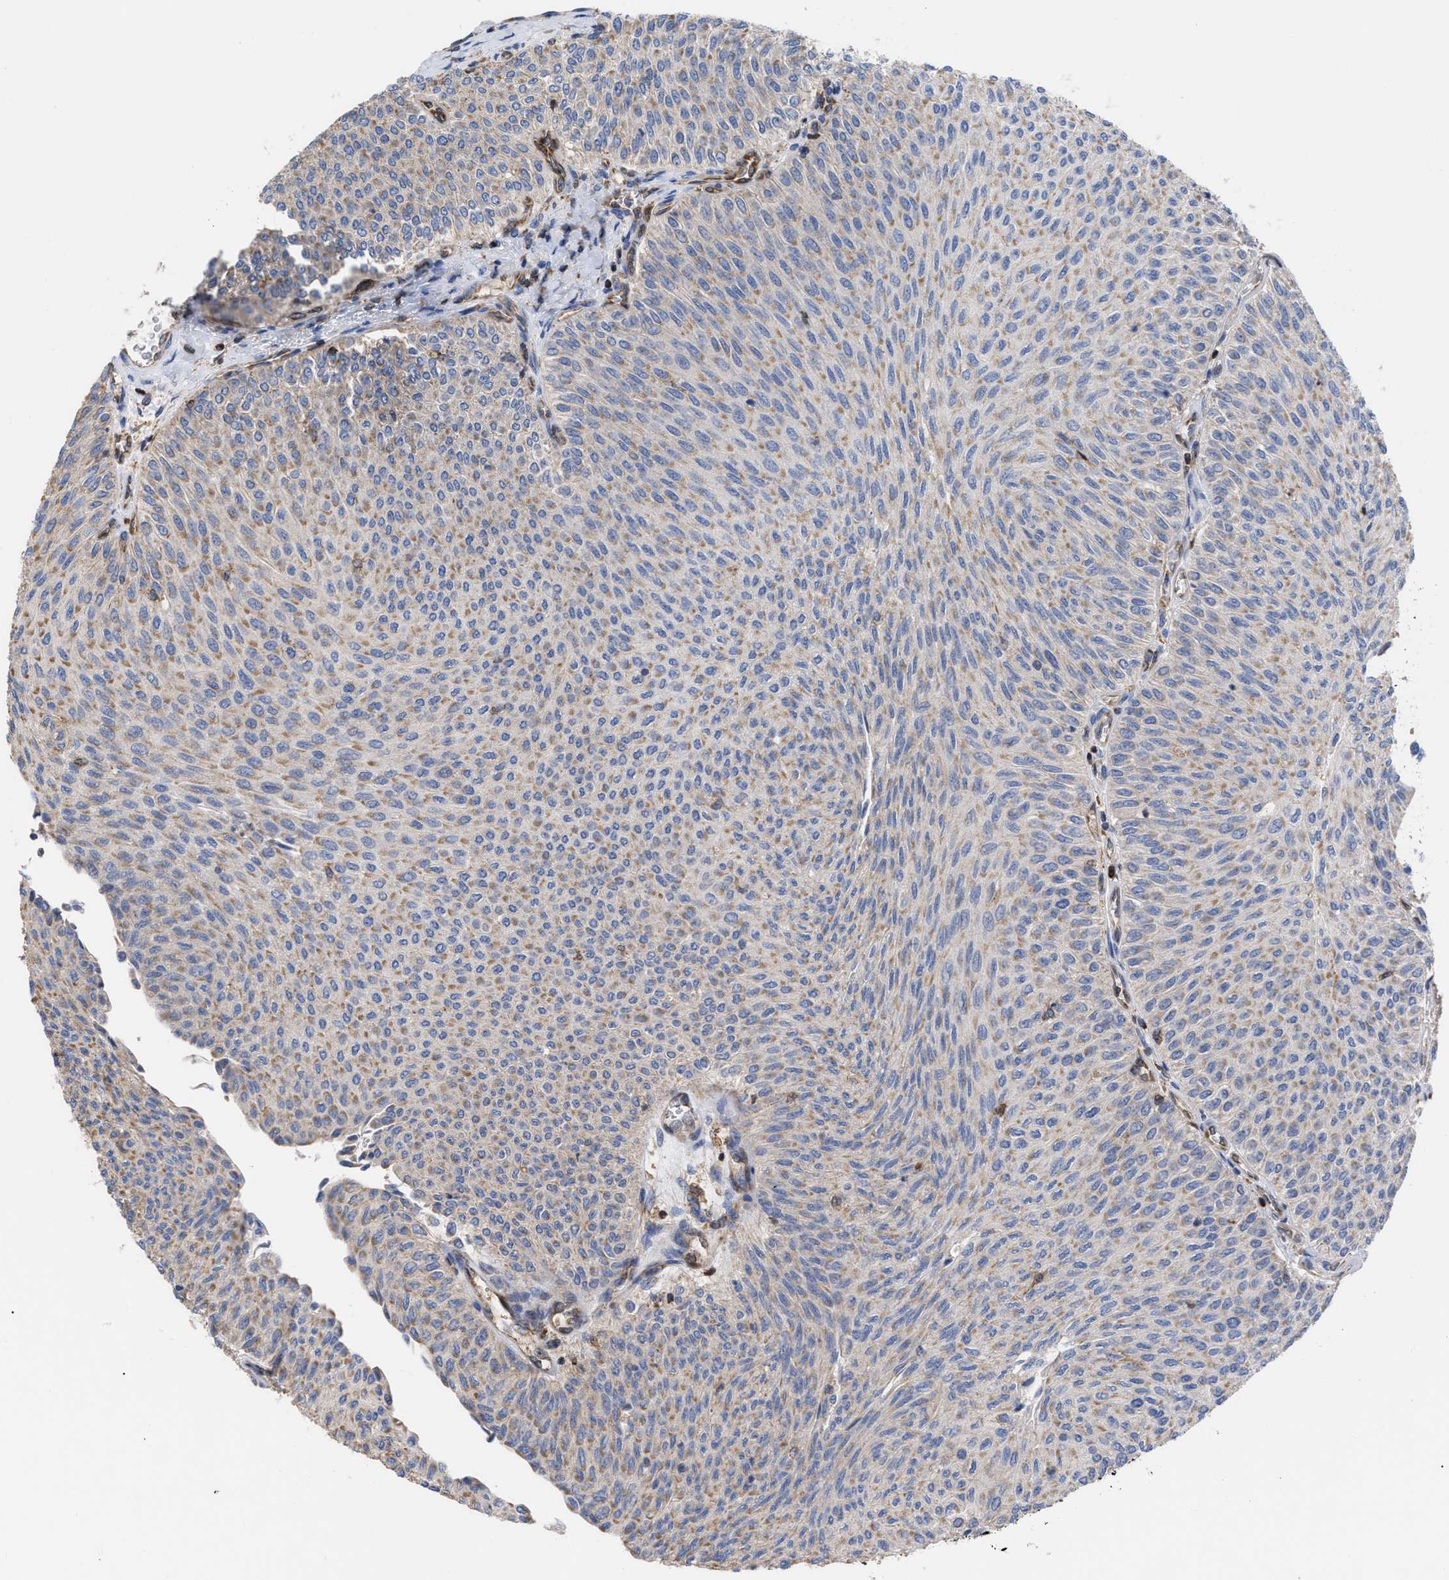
{"staining": {"intensity": "weak", "quantity": ">75%", "location": "cytoplasmic/membranous"}, "tissue": "urothelial cancer", "cell_type": "Tumor cells", "image_type": "cancer", "snomed": [{"axis": "morphology", "description": "Urothelial carcinoma, Low grade"}, {"axis": "topography", "description": "Urinary bladder"}], "caption": "Weak cytoplasmic/membranous staining for a protein is identified in approximately >75% of tumor cells of urothelial cancer using immunohistochemistry (IHC).", "gene": "GIMAP4", "patient": {"sex": "male", "age": 78}}